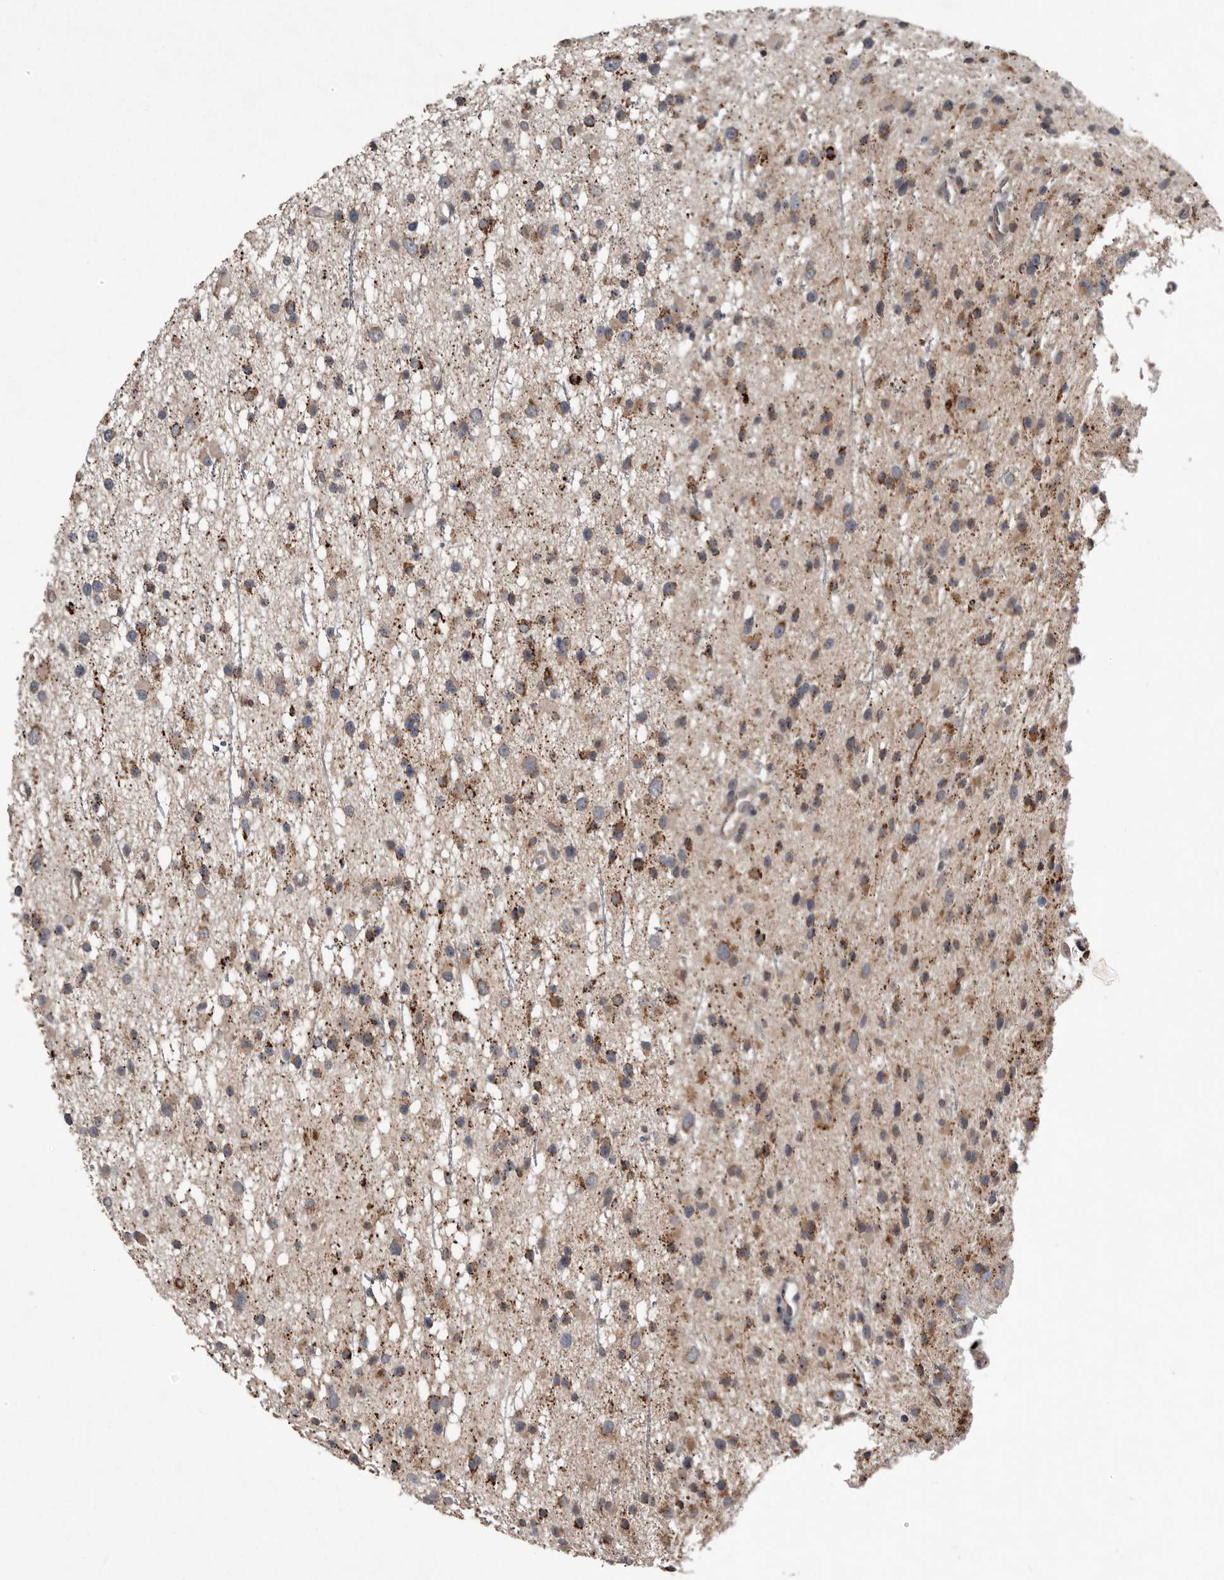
{"staining": {"intensity": "moderate", "quantity": "25%-75%", "location": "cytoplasmic/membranous"}, "tissue": "glioma", "cell_type": "Tumor cells", "image_type": "cancer", "snomed": [{"axis": "morphology", "description": "Glioma, malignant, Low grade"}, {"axis": "topography", "description": "Cerebral cortex"}], "caption": "This micrograph exhibits glioma stained with immunohistochemistry to label a protein in brown. The cytoplasmic/membranous of tumor cells show moderate positivity for the protein. Nuclei are counter-stained blue.", "gene": "FBXO31", "patient": {"sex": "female", "age": 39}}